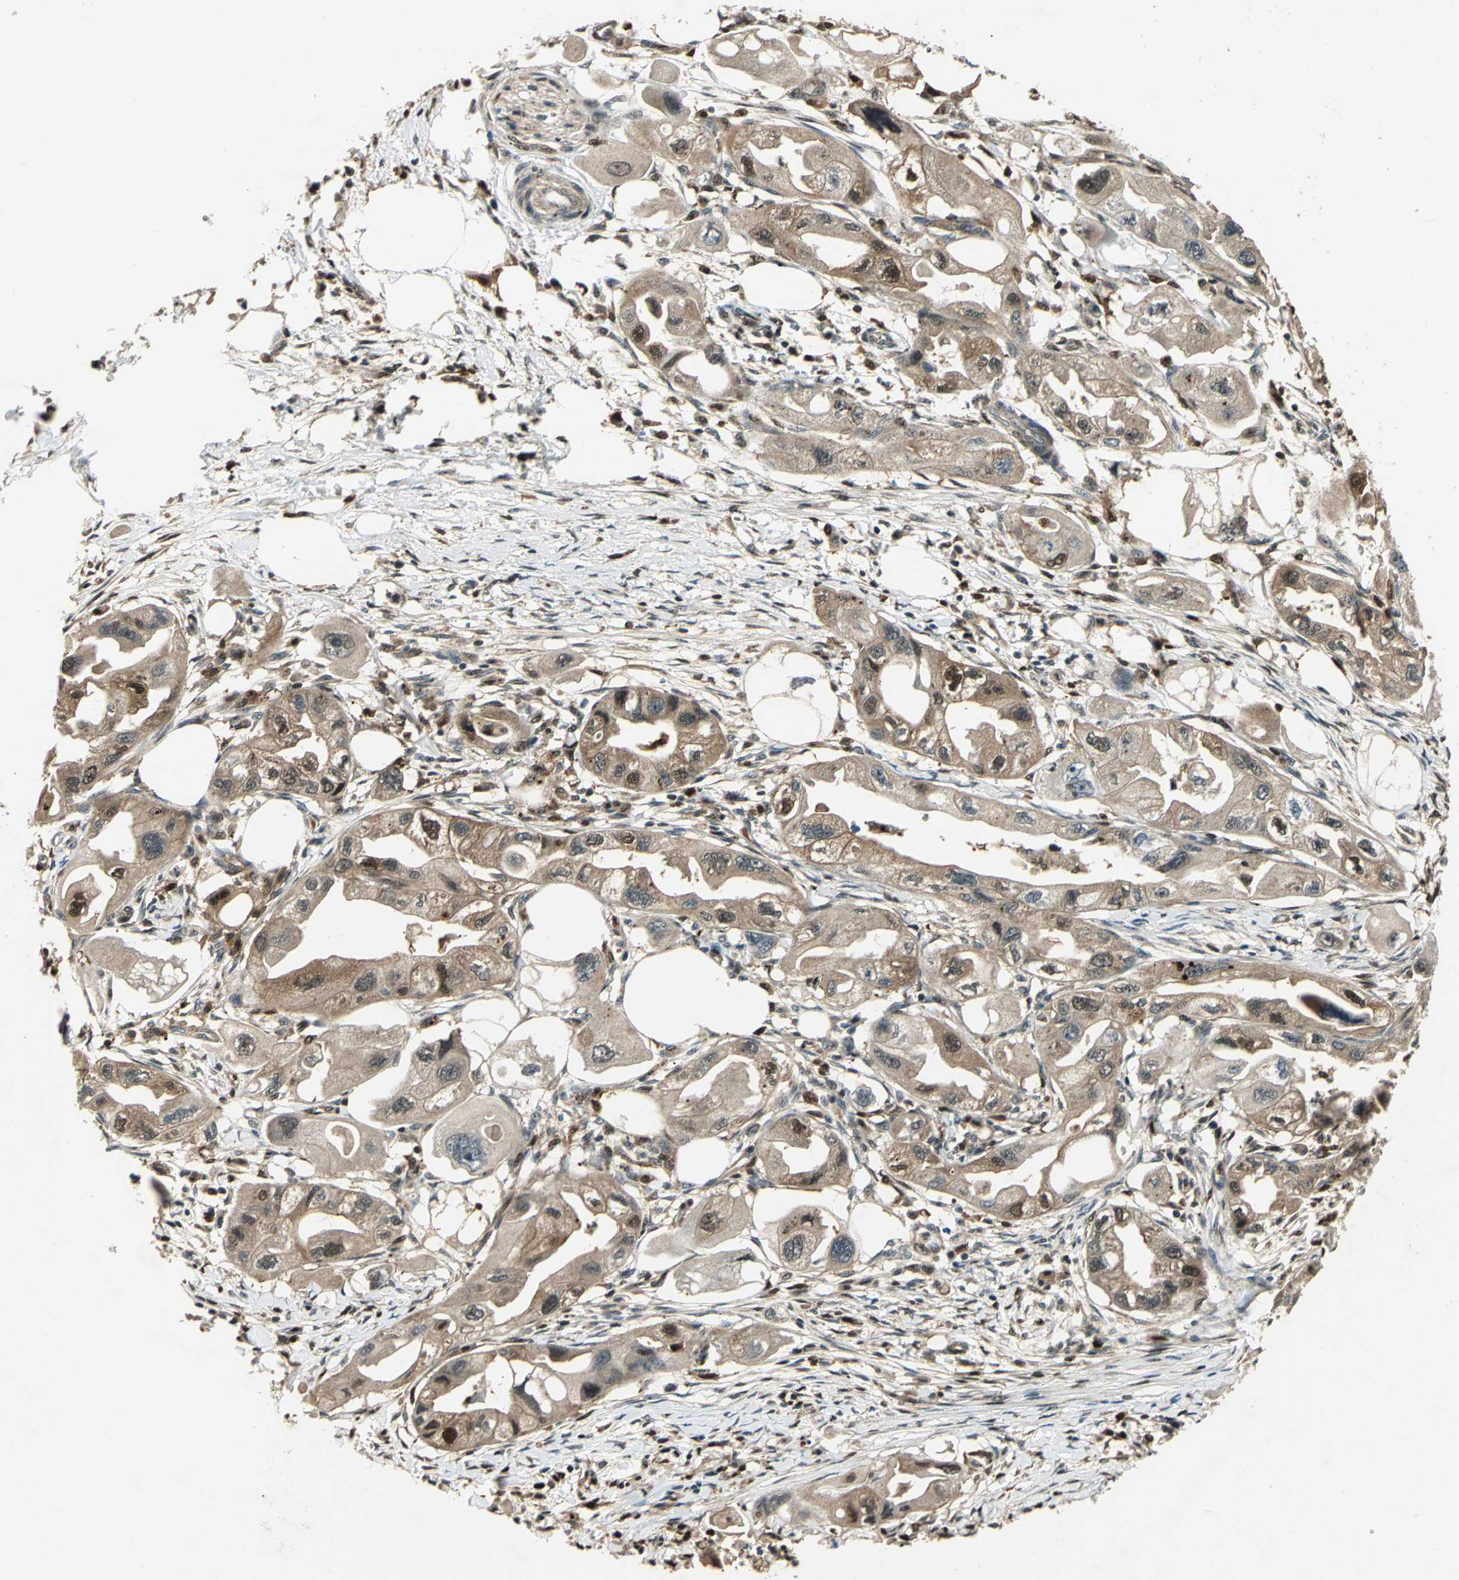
{"staining": {"intensity": "moderate", "quantity": ">75%", "location": "cytoplasmic/membranous,nuclear"}, "tissue": "endometrial cancer", "cell_type": "Tumor cells", "image_type": "cancer", "snomed": [{"axis": "morphology", "description": "Adenocarcinoma, NOS"}, {"axis": "topography", "description": "Endometrium"}], "caption": "Endometrial adenocarcinoma tissue demonstrates moderate cytoplasmic/membranous and nuclear staining in about >75% of tumor cells, visualized by immunohistochemistry. The protein of interest is stained brown, and the nuclei are stained in blue (DAB IHC with brightfield microscopy, high magnification).", "gene": "PPP1R13L", "patient": {"sex": "female", "age": 67}}